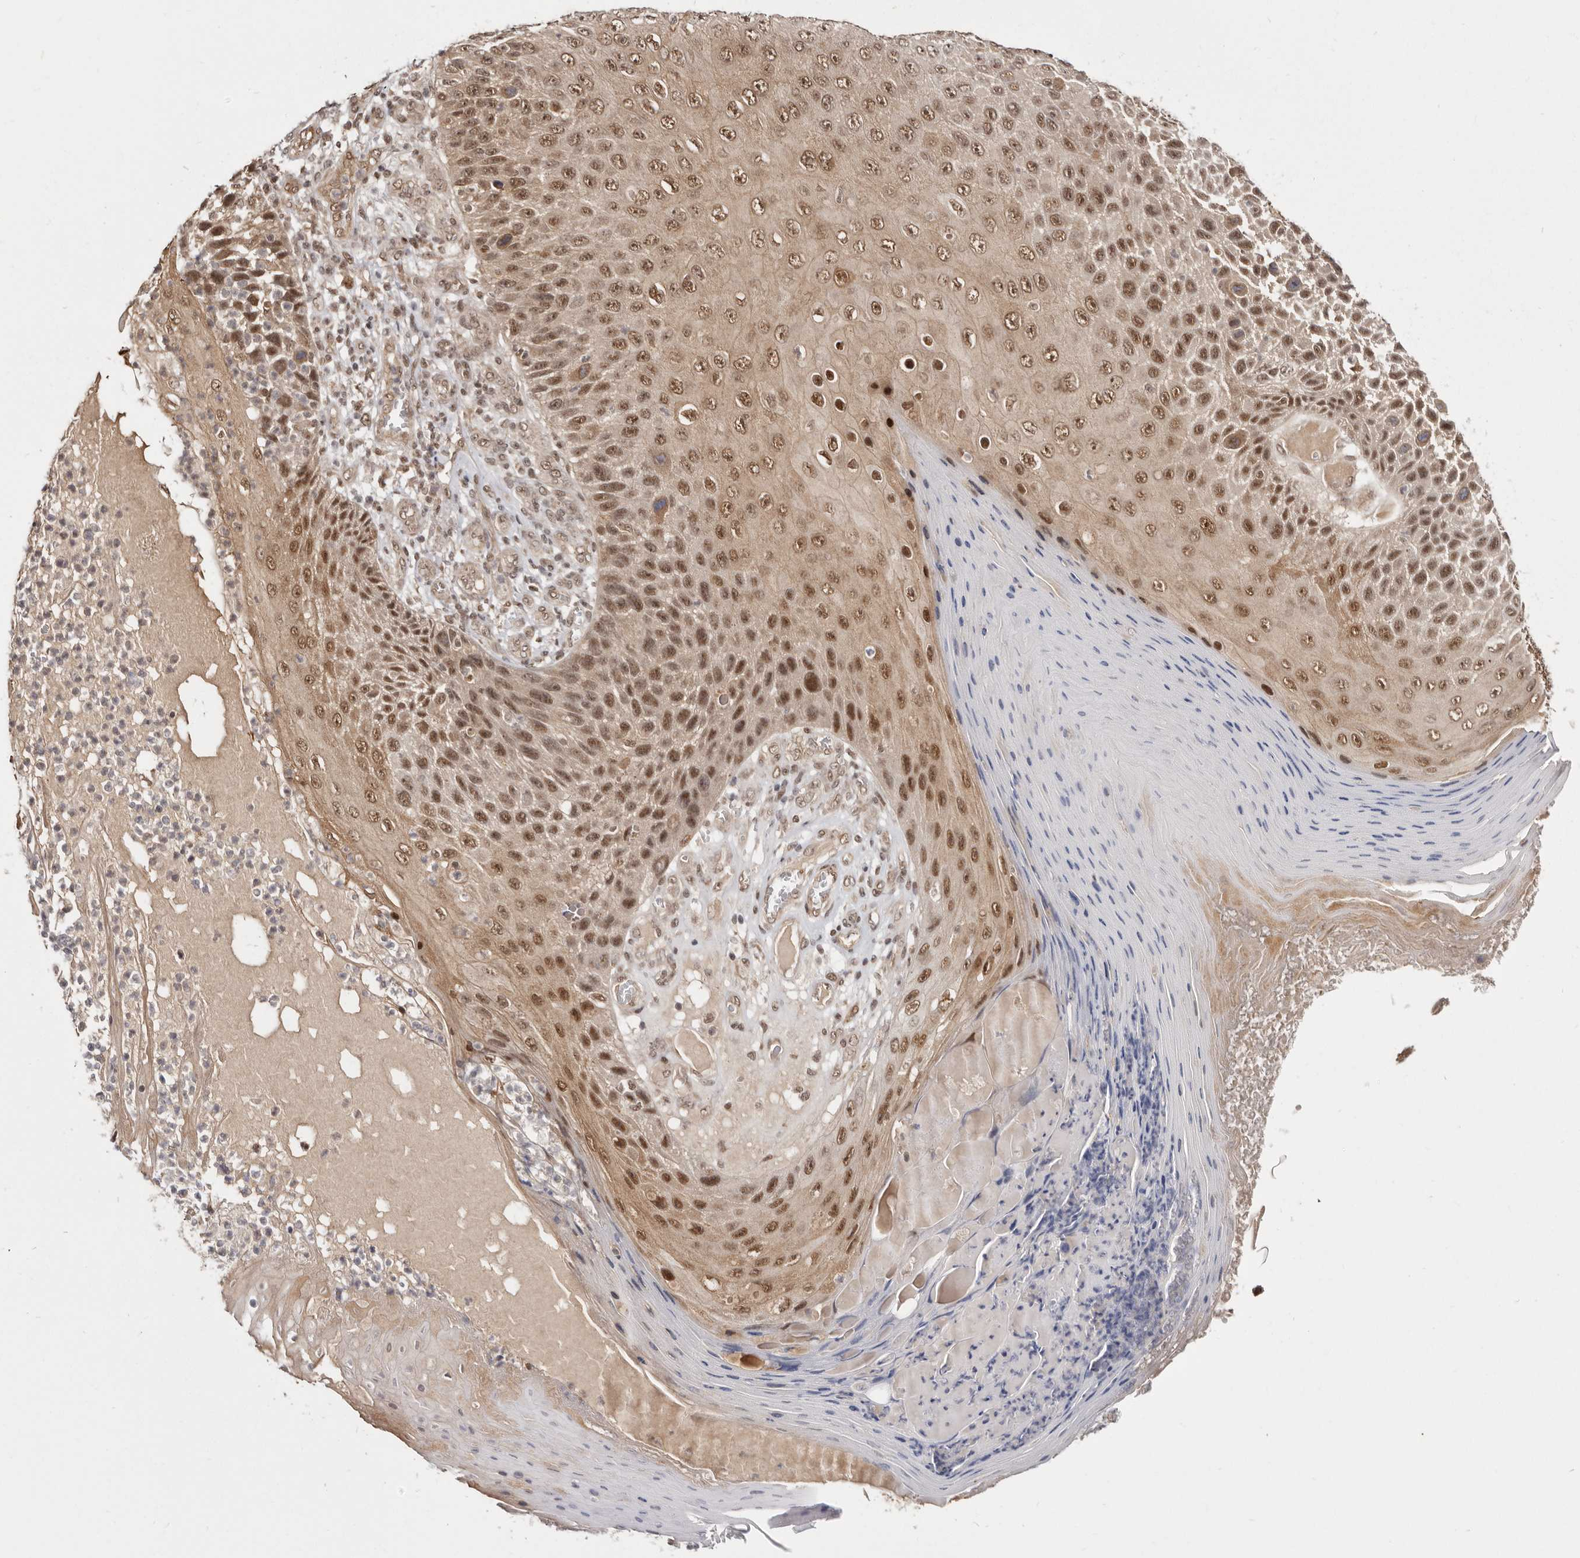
{"staining": {"intensity": "moderate", "quantity": ">75%", "location": "cytoplasmic/membranous,nuclear"}, "tissue": "skin cancer", "cell_type": "Tumor cells", "image_type": "cancer", "snomed": [{"axis": "morphology", "description": "Squamous cell carcinoma, NOS"}, {"axis": "topography", "description": "Skin"}], "caption": "This micrograph displays IHC staining of skin cancer (squamous cell carcinoma), with medium moderate cytoplasmic/membranous and nuclear positivity in approximately >75% of tumor cells.", "gene": "MED8", "patient": {"sex": "female", "age": 88}}